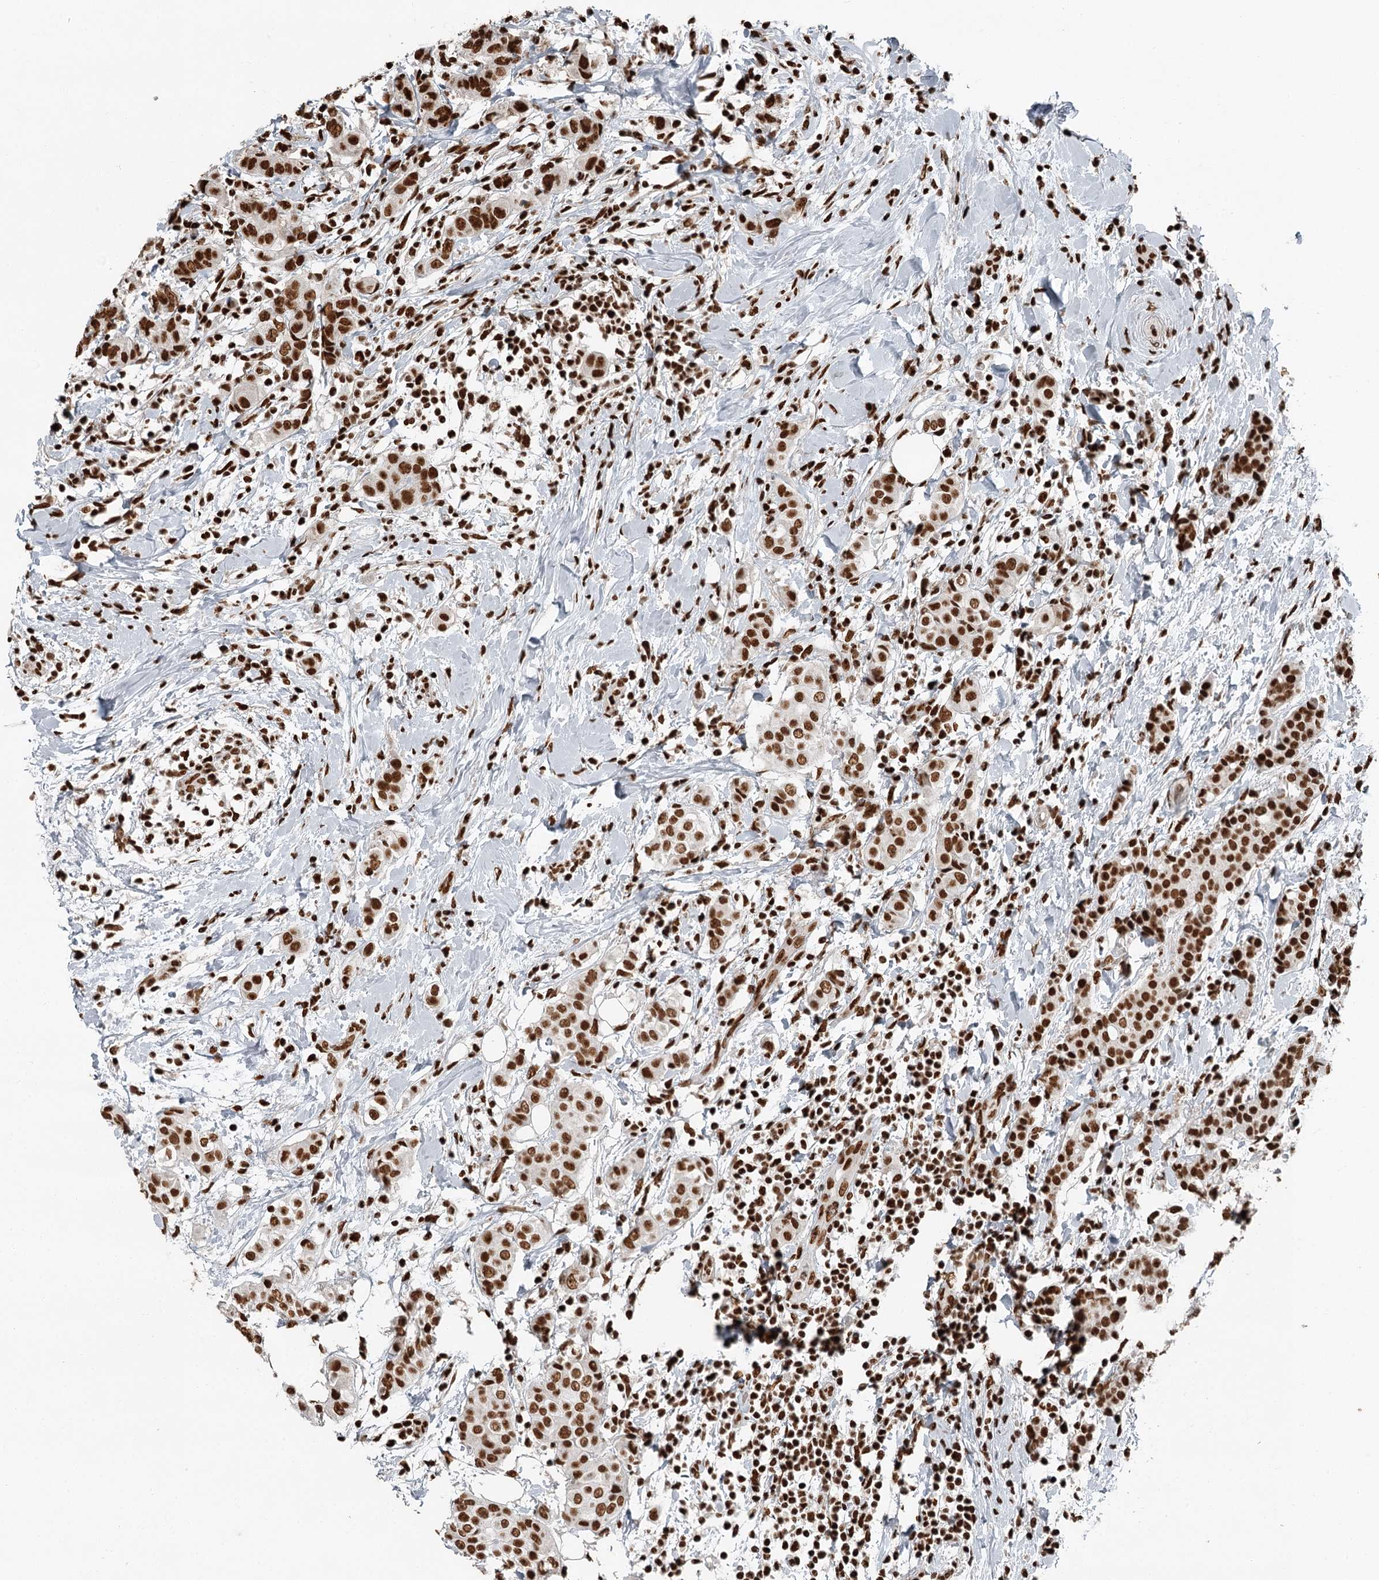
{"staining": {"intensity": "strong", "quantity": ">75%", "location": "nuclear"}, "tissue": "breast cancer", "cell_type": "Tumor cells", "image_type": "cancer", "snomed": [{"axis": "morphology", "description": "Lobular carcinoma"}, {"axis": "topography", "description": "Breast"}], "caption": "Immunohistochemistry (DAB (3,3'-diaminobenzidine)) staining of breast cancer (lobular carcinoma) exhibits strong nuclear protein staining in approximately >75% of tumor cells.", "gene": "RBBP7", "patient": {"sex": "female", "age": 51}}